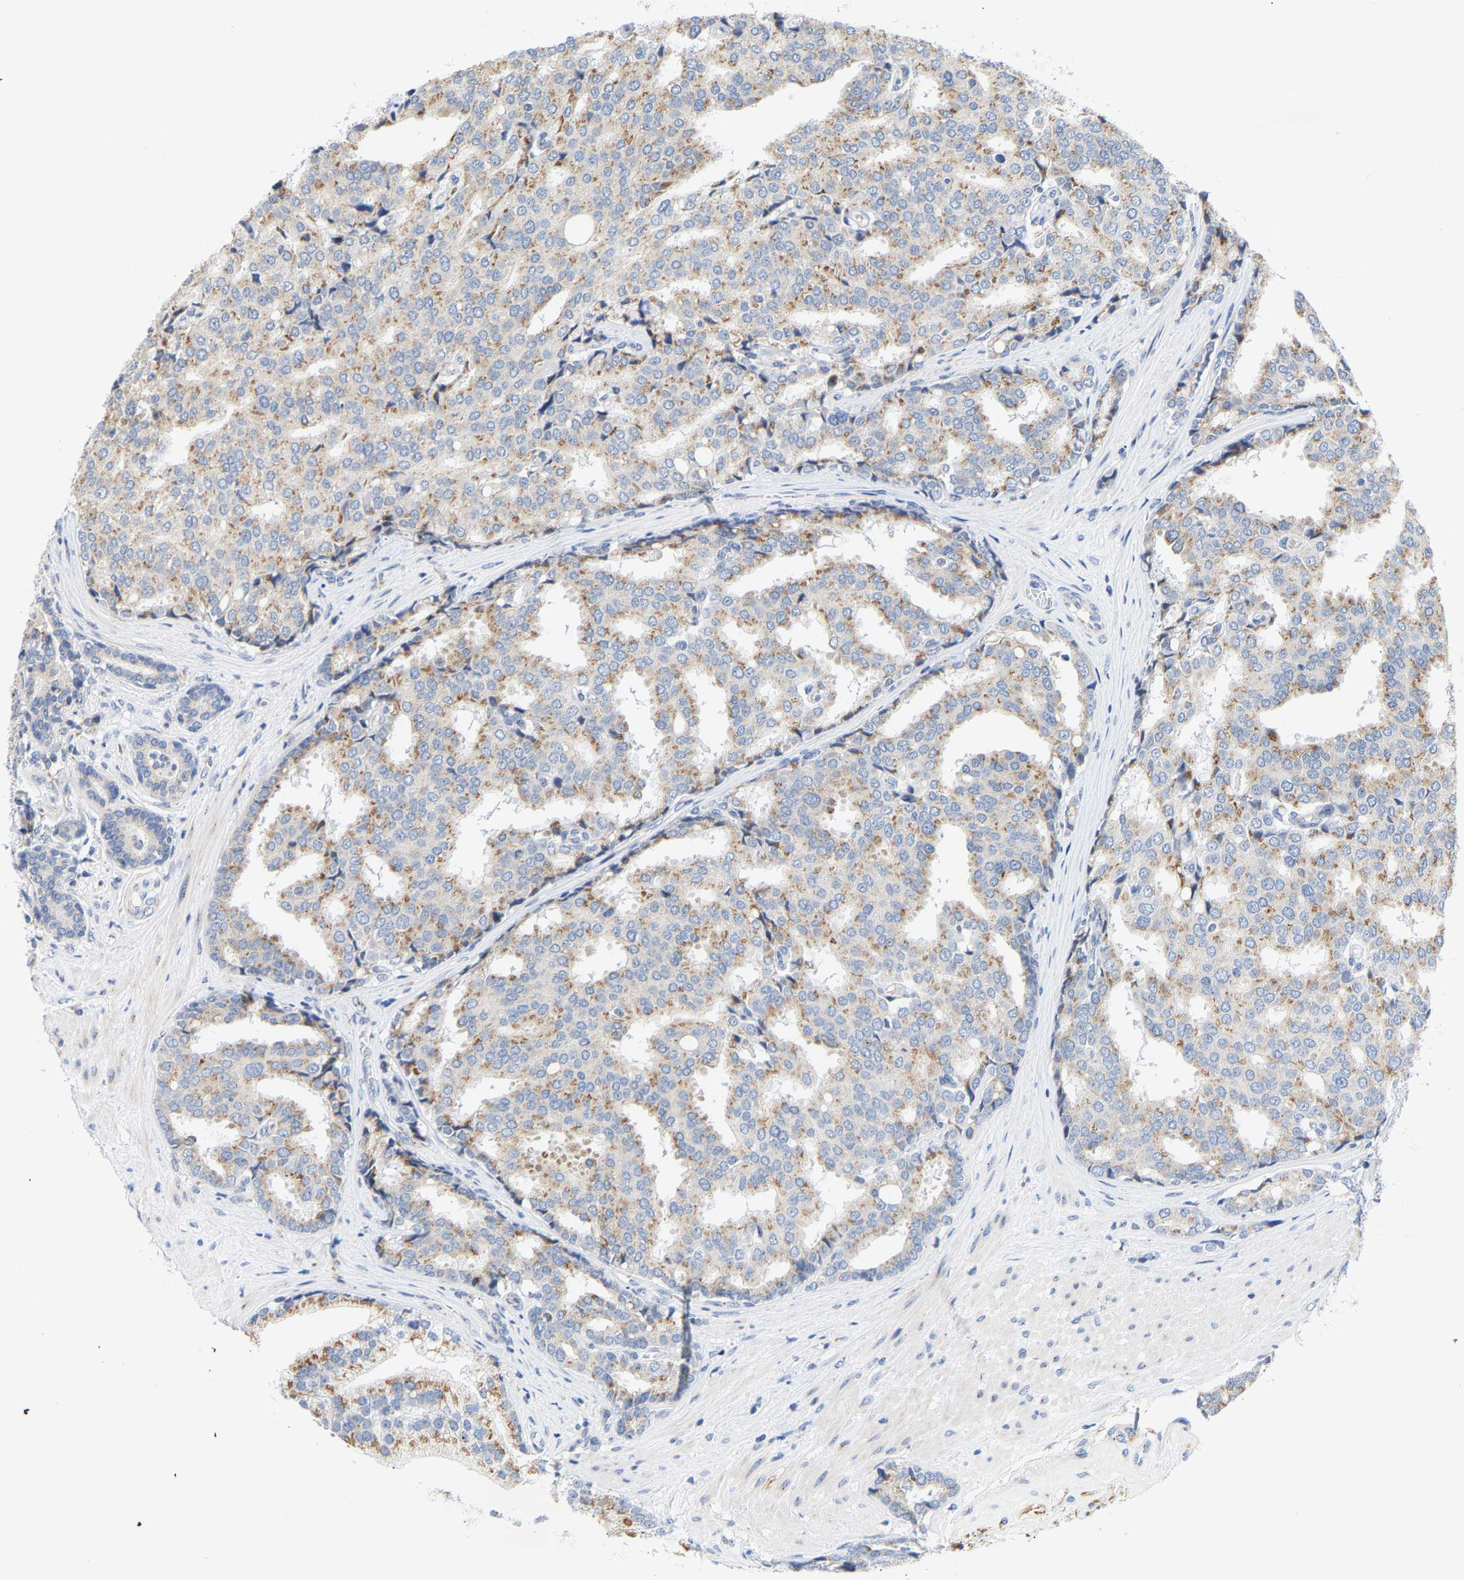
{"staining": {"intensity": "moderate", "quantity": "25%-75%", "location": "cytoplasmic/membranous"}, "tissue": "prostate cancer", "cell_type": "Tumor cells", "image_type": "cancer", "snomed": [{"axis": "morphology", "description": "Adenocarcinoma, High grade"}, {"axis": "topography", "description": "Prostate"}], "caption": "Tumor cells demonstrate medium levels of moderate cytoplasmic/membranous staining in about 25%-75% of cells in human adenocarcinoma (high-grade) (prostate).", "gene": "PCNT", "patient": {"sex": "male", "age": 50}}